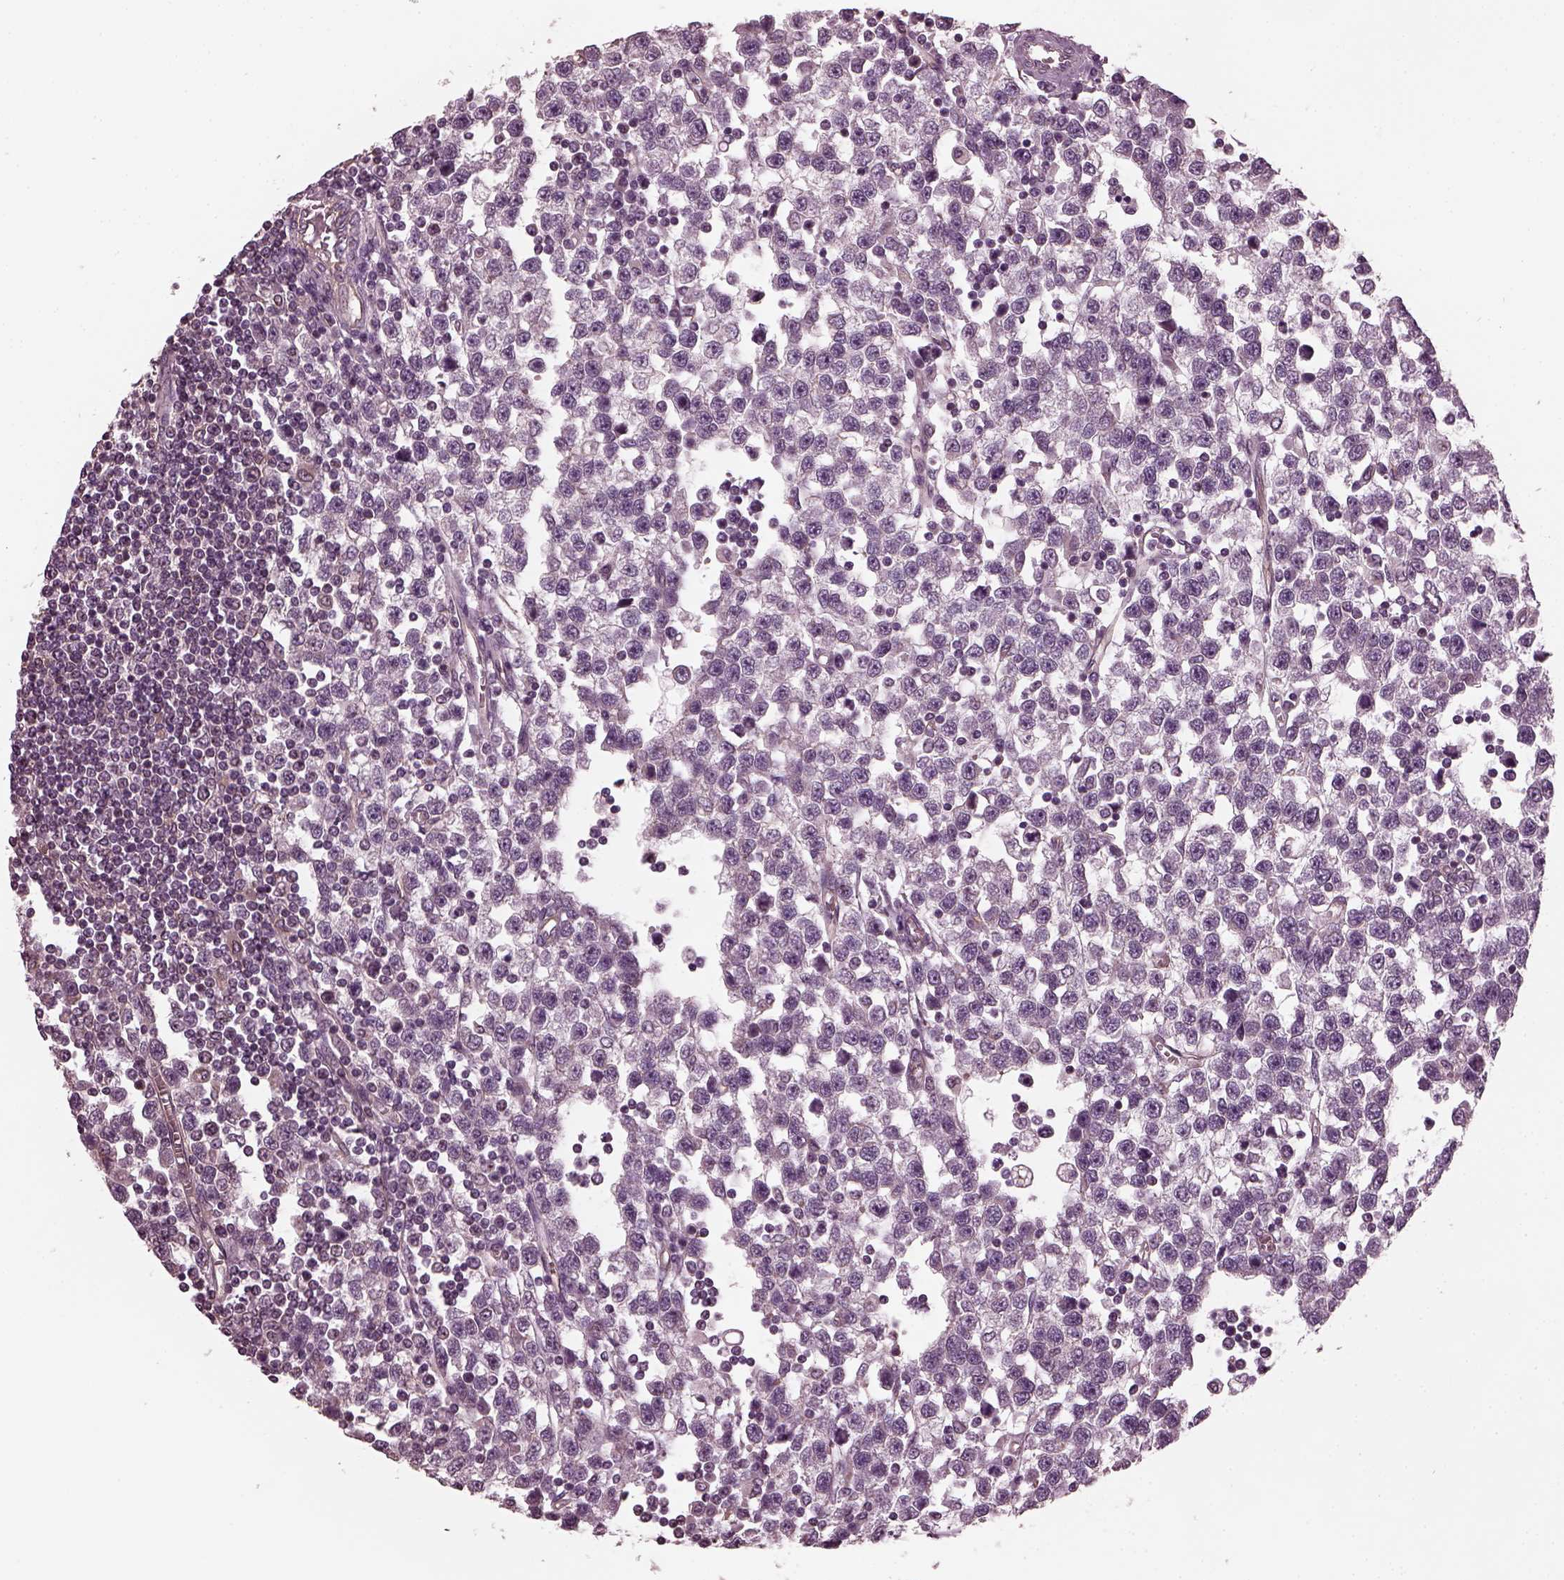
{"staining": {"intensity": "negative", "quantity": "none", "location": "none"}, "tissue": "testis cancer", "cell_type": "Tumor cells", "image_type": "cancer", "snomed": [{"axis": "morphology", "description": "Seminoma, NOS"}, {"axis": "topography", "description": "Testis"}], "caption": "The histopathology image reveals no staining of tumor cells in testis cancer. (Immunohistochemistry, brightfield microscopy, high magnification).", "gene": "ODAD1", "patient": {"sex": "male", "age": 34}}